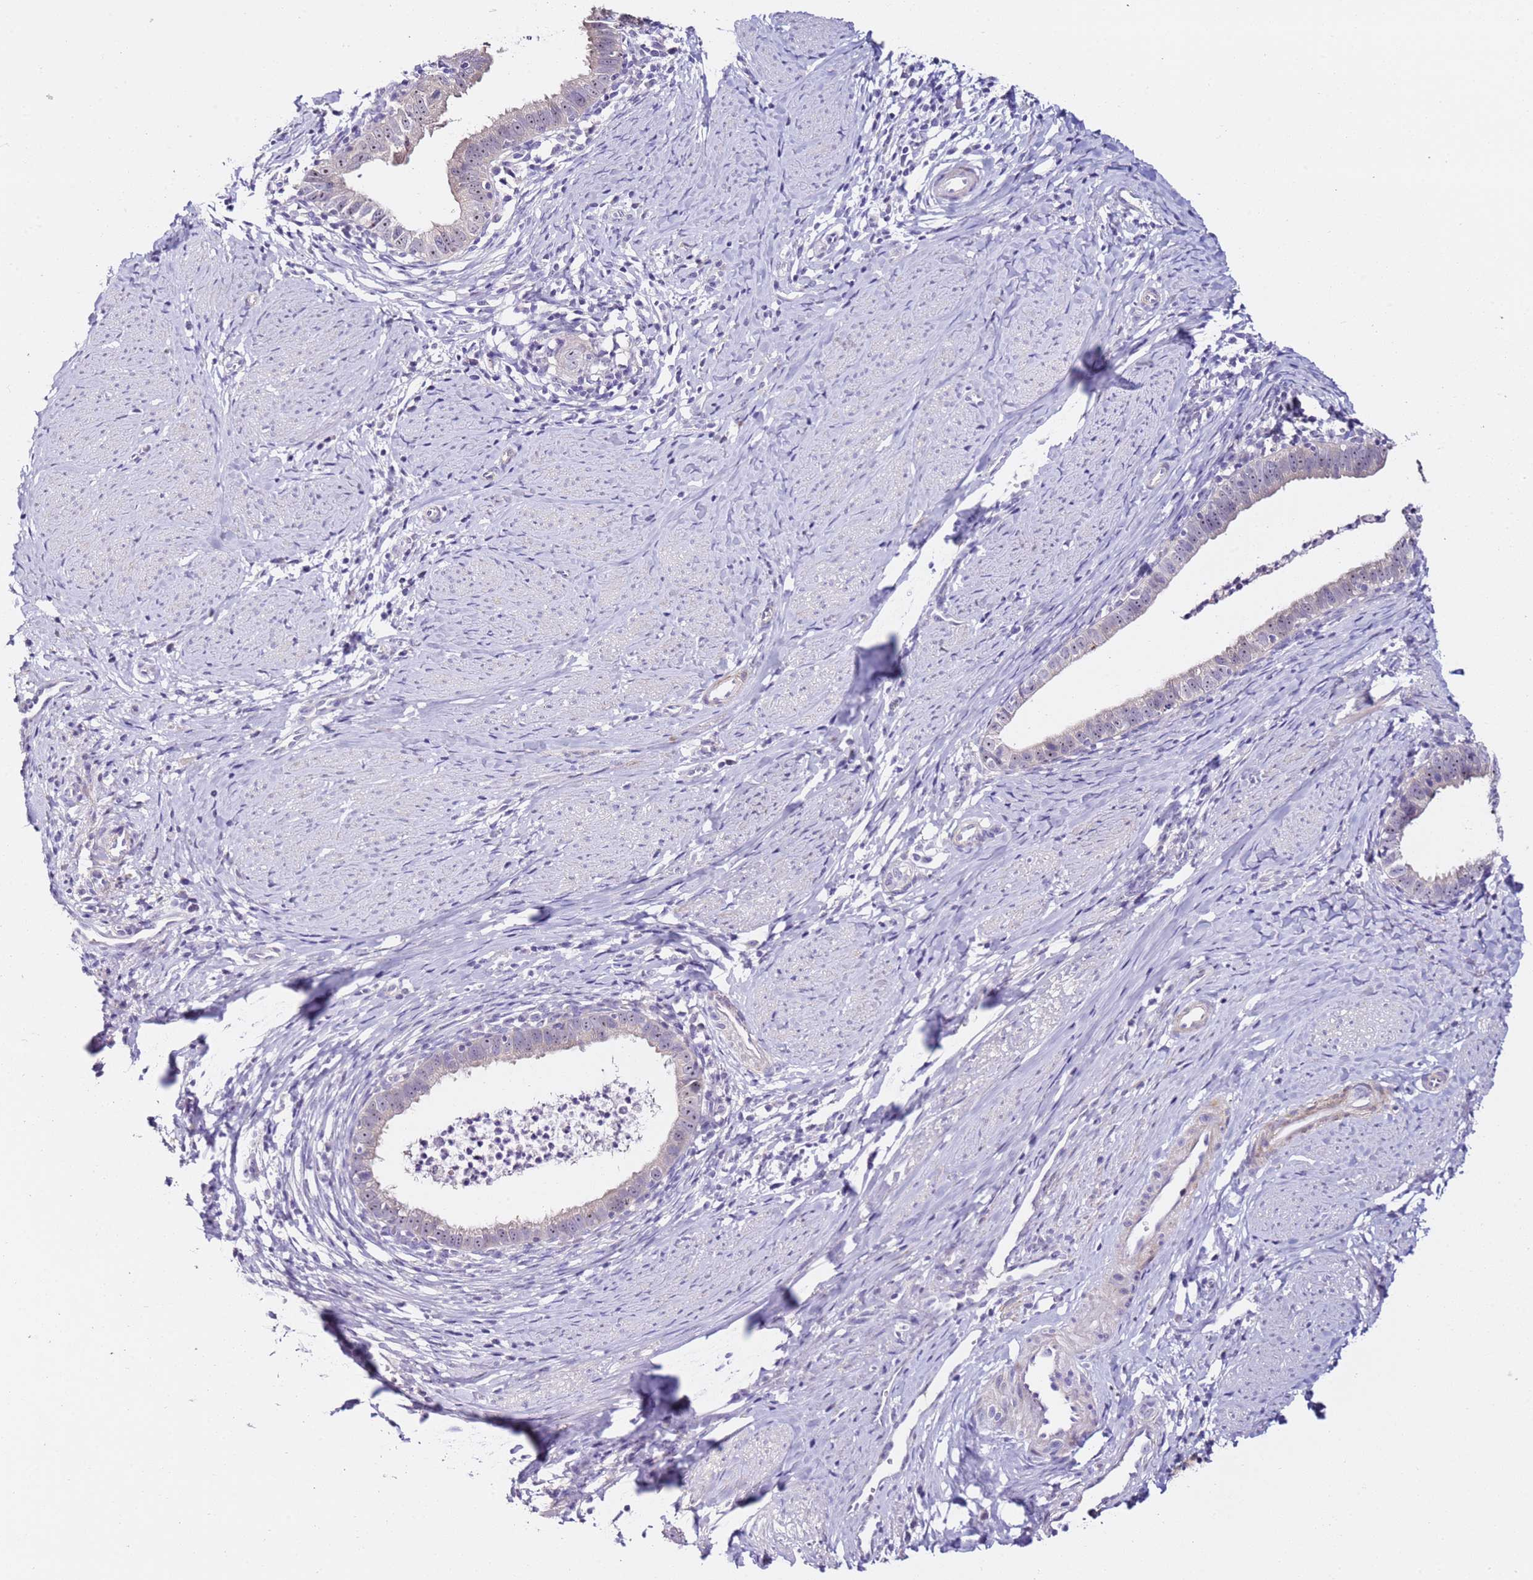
{"staining": {"intensity": "weak", "quantity": "<25%", "location": "cytoplasmic/membranous"}, "tissue": "cervical cancer", "cell_type": "Tumor cells", "image_type": "cancer", "snomed": [{"axis": "morphology", "description": "Adenocarcinoma, NOS"}, {"axis": "topography", "description": "Cervix"}], "caption": "DAB immunohistochemical staining of human cervical cancer reveals no significant positivity in tumor cells.", "gene": "HGD", "patient": {"sex": "female", "age": 36}}